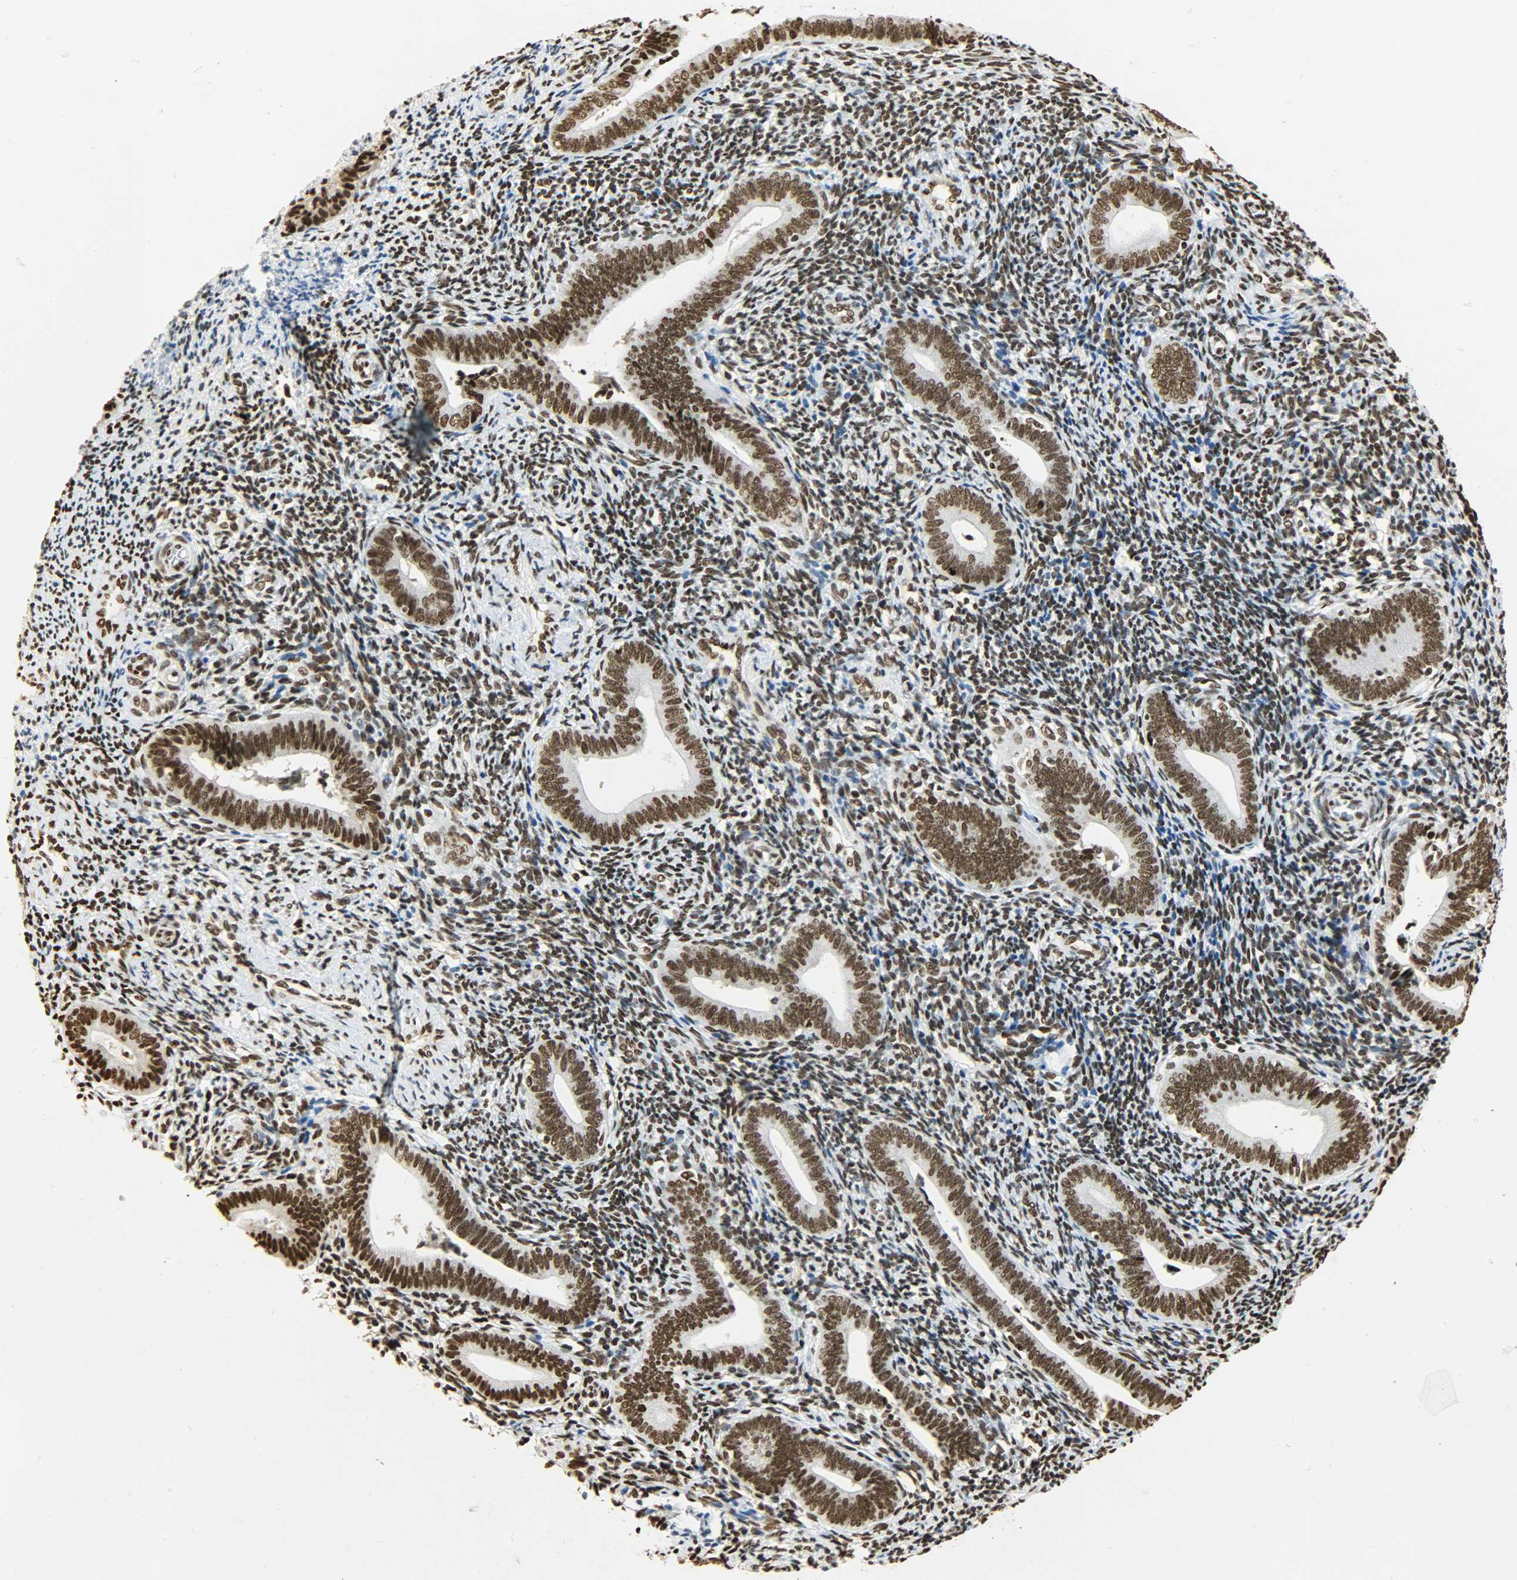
{"staining": {"intensity": "strong", "quantity": ">75%", "location": "nuclear"}, "tissue": "endometrium", "cell_type": "Cells in endometrial stroma", "image_type": "normal", "snomed": [{"axis": "morphology", "description": "Normal tissue, NOS"}, {"axis": "topography", "description": "Uterus"}, {"axis": "topography", "description": "Endometrium"}], "caption": "A micrograph of human endometrium stained for a protein displays strong nuclear brown staining in cells in endometrial stroma. Ihc stains the protein of interest in brown and the nuclei are stained blue.", "gene": "KHDRBS1", "patient": {"sex": "female", "age": 33}}